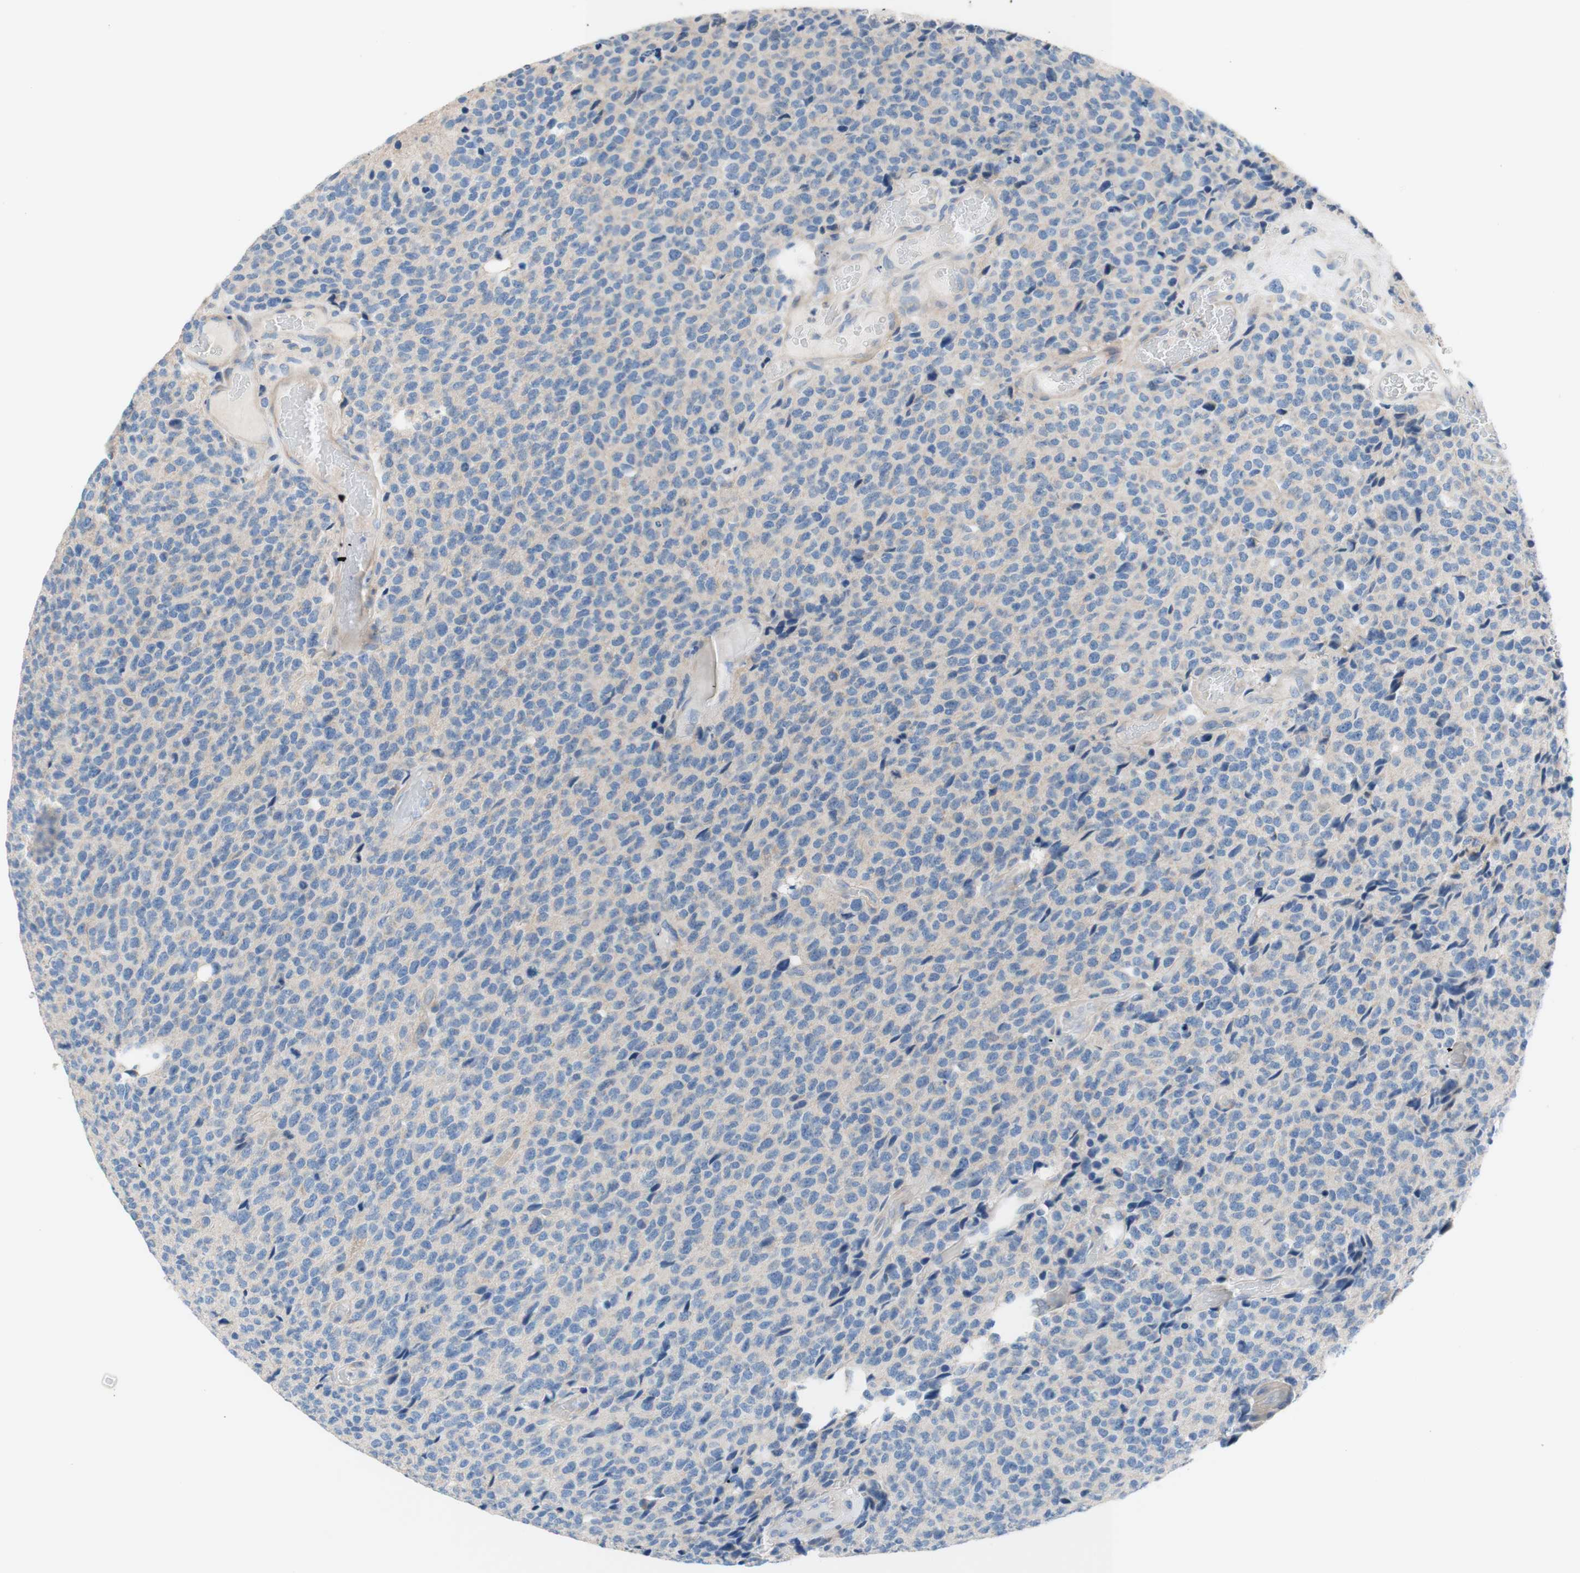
{"staining": {"intensity": "negative", "quantity": "none", "location": "none"}, "tissue": "glioma", "cell_type": "Tumor cells", "image_type": "cancer", "snomed": [{"axis": "morphology", "description": "Glioma, malignant, High grade"}, {"axis": "topography", "description": "pancreas cauda"}], "caption": "The IHC micrograph has no significant expression in tumor cells of glioma tissue.", "gene": "F3", "patient": {"sex": "male", "age": 60}}